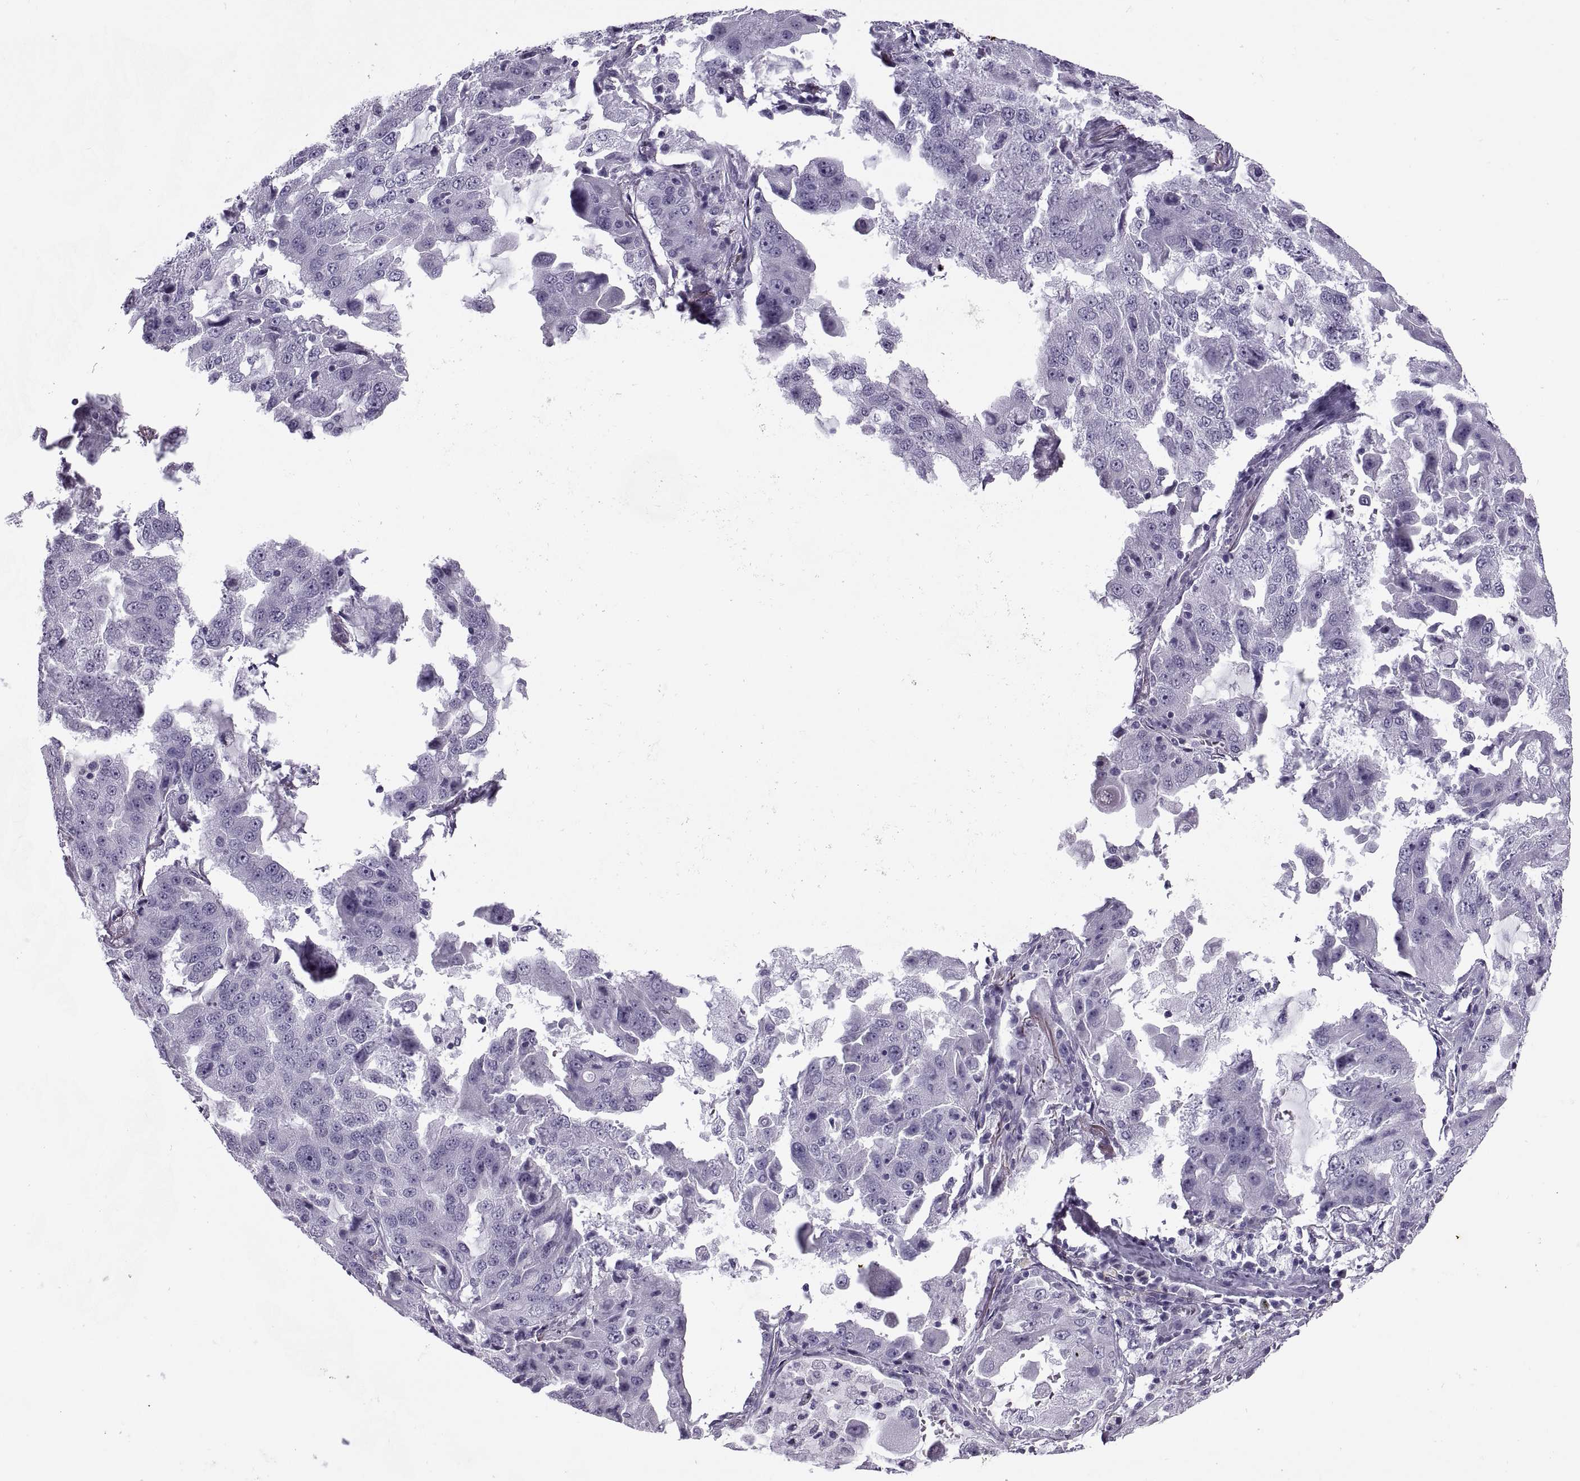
{"staining": {"intensity": "negative", "quantity": "none", "location": "none"}, "tissue": "lung cancer", "cell_type": "Tumor cells", "image_type": "cancer", "snomed": [{"axis": "morphology", "description": "Adenocarcinoma, NOS"}, {"axis": "topography", "description": "Lung"}], "caption": "Immunohistochemical staining of human lung adenocarcinoma demonstrates no significant positivity in tumor cells.", "gene": "RLBP1", "patient": {"sex": "female", "age": 61}}